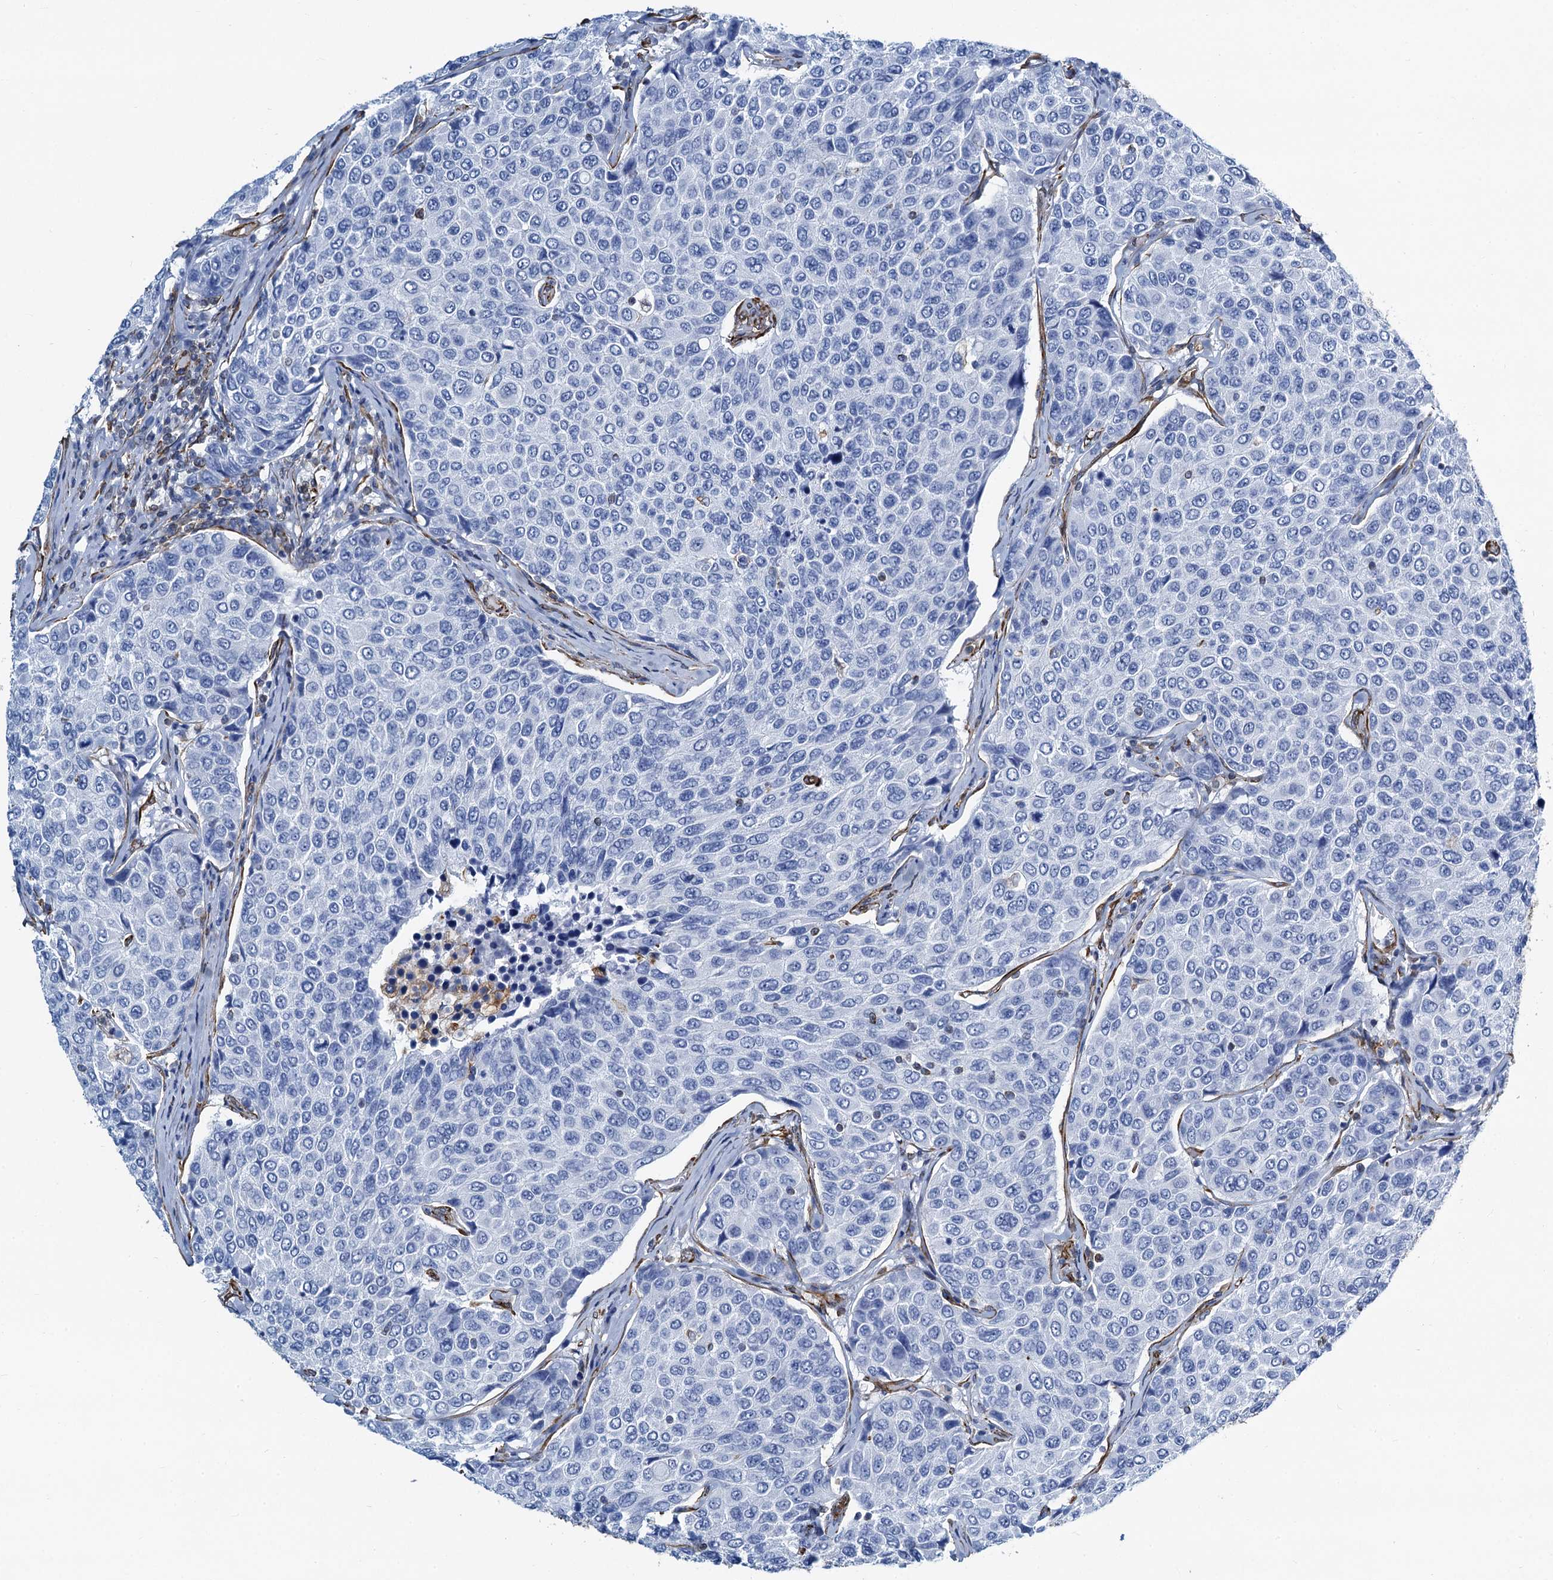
{"staining": {"intensity": "negative", "quantity": "none", "location": "none"}, "tissue": "breast cancer", "cell_type": "Tumor cells", "image_type": "cancer", "snomed": [{"axis": "morphology", "description": "Duct carcinoma"}, {"axis": "topography", "description": "Breast"}], "caption": "IHC micrograph of human breast infiltrating ductal carcinoma stained for a protein (brown), which demonstrates no positivity in tumor cells.", "gene": "PGM2", "patient": {"sex": "female", "age": 55}}